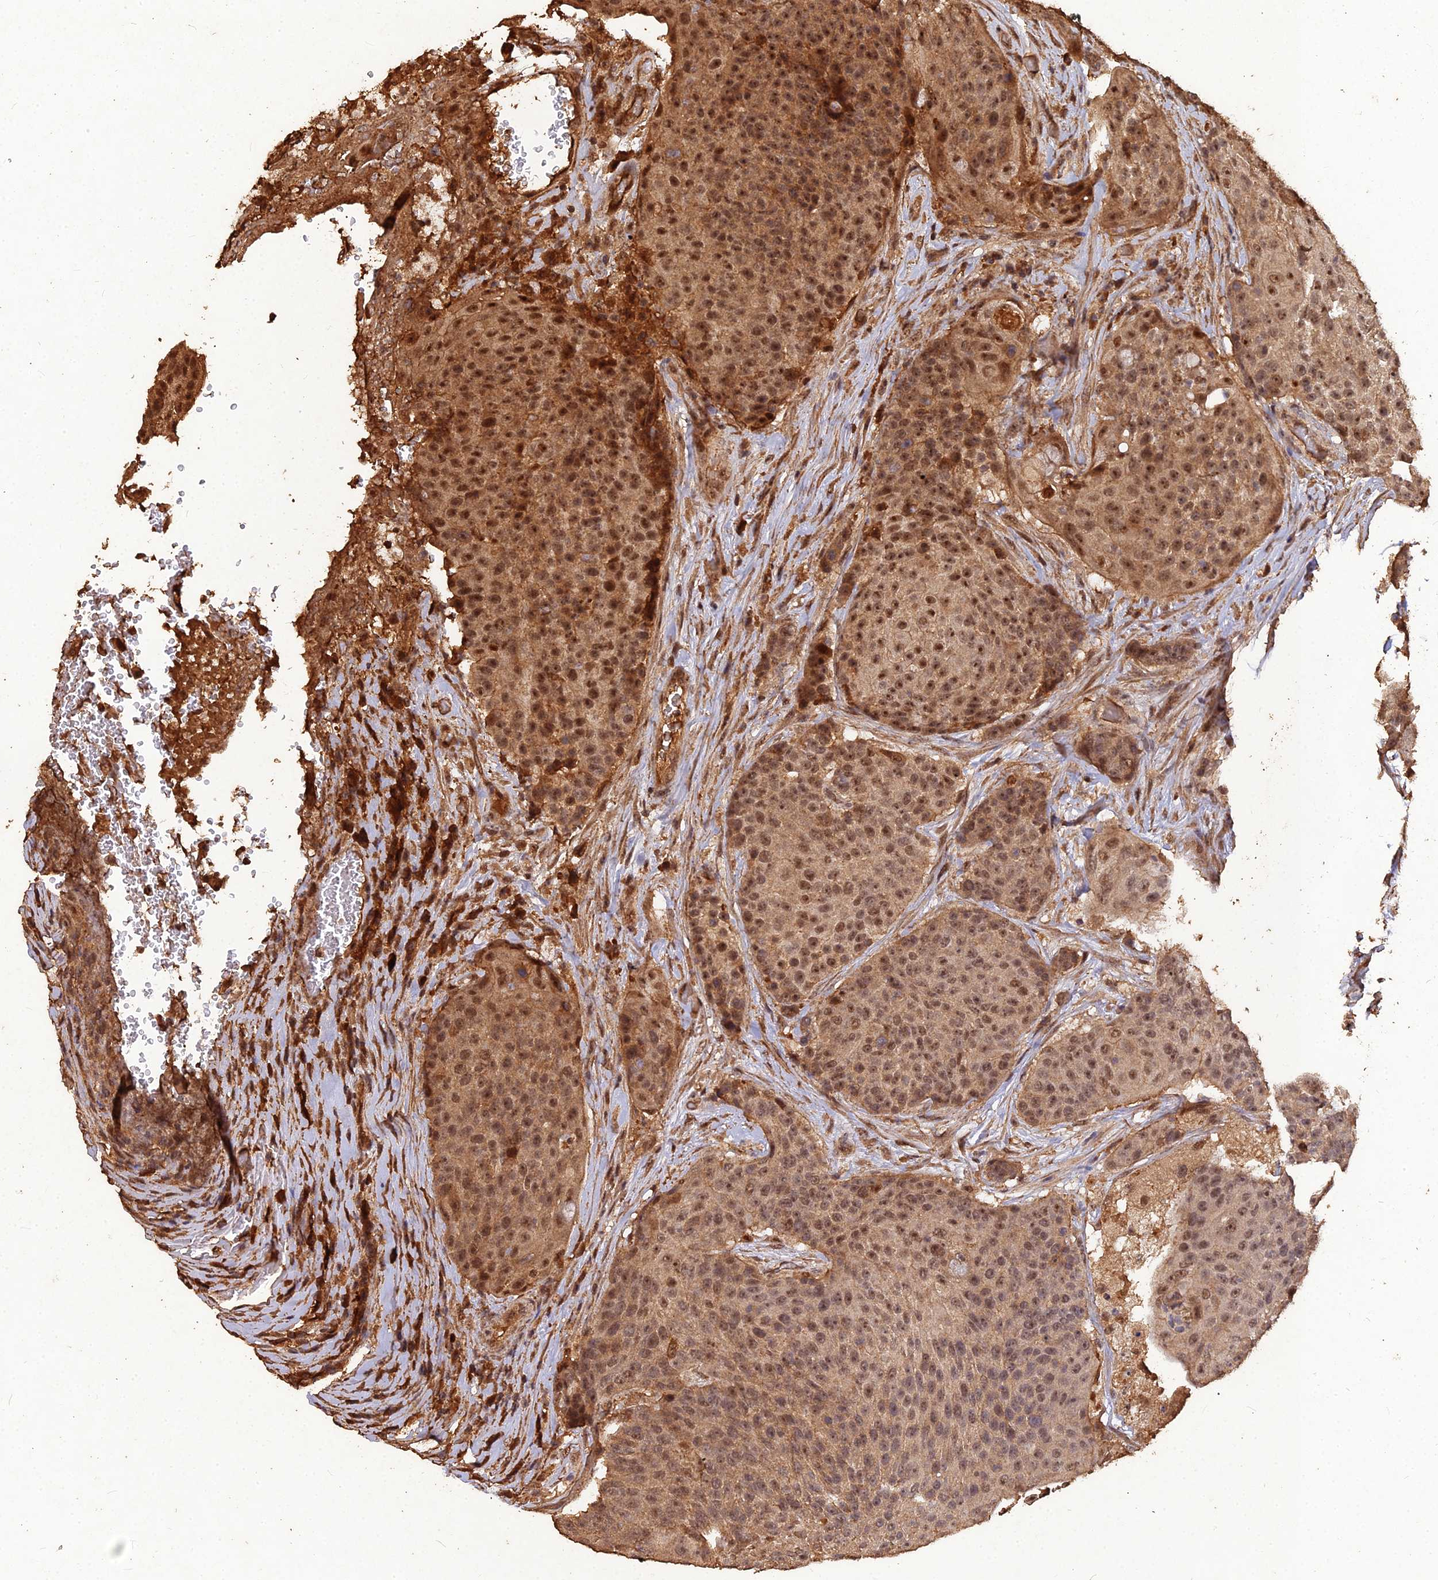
{"staining": {"intensity": "strong", "quantity": ">75%", "location": "cytoplasmic/membranous,nuclear"}, "tissue": "urothelial cancer", "cell_type": "Tumor cells", "image_type": "cancer", "snomed": [{"axis": "morphology", "description": "Urothelial carcinoma, High grade"}, {"axis": "topography", "description": "Urinary bladder"}], "caption": "Immunohistochemical staining of urothelial carcinoma (high-grade) exhibits high levels of strong cytoplasmic/membranous and nuclear protein staining in about >75% of tumor cells.", "gene": "SYMPK", "patient": {"sex": "female", "age": 63}}